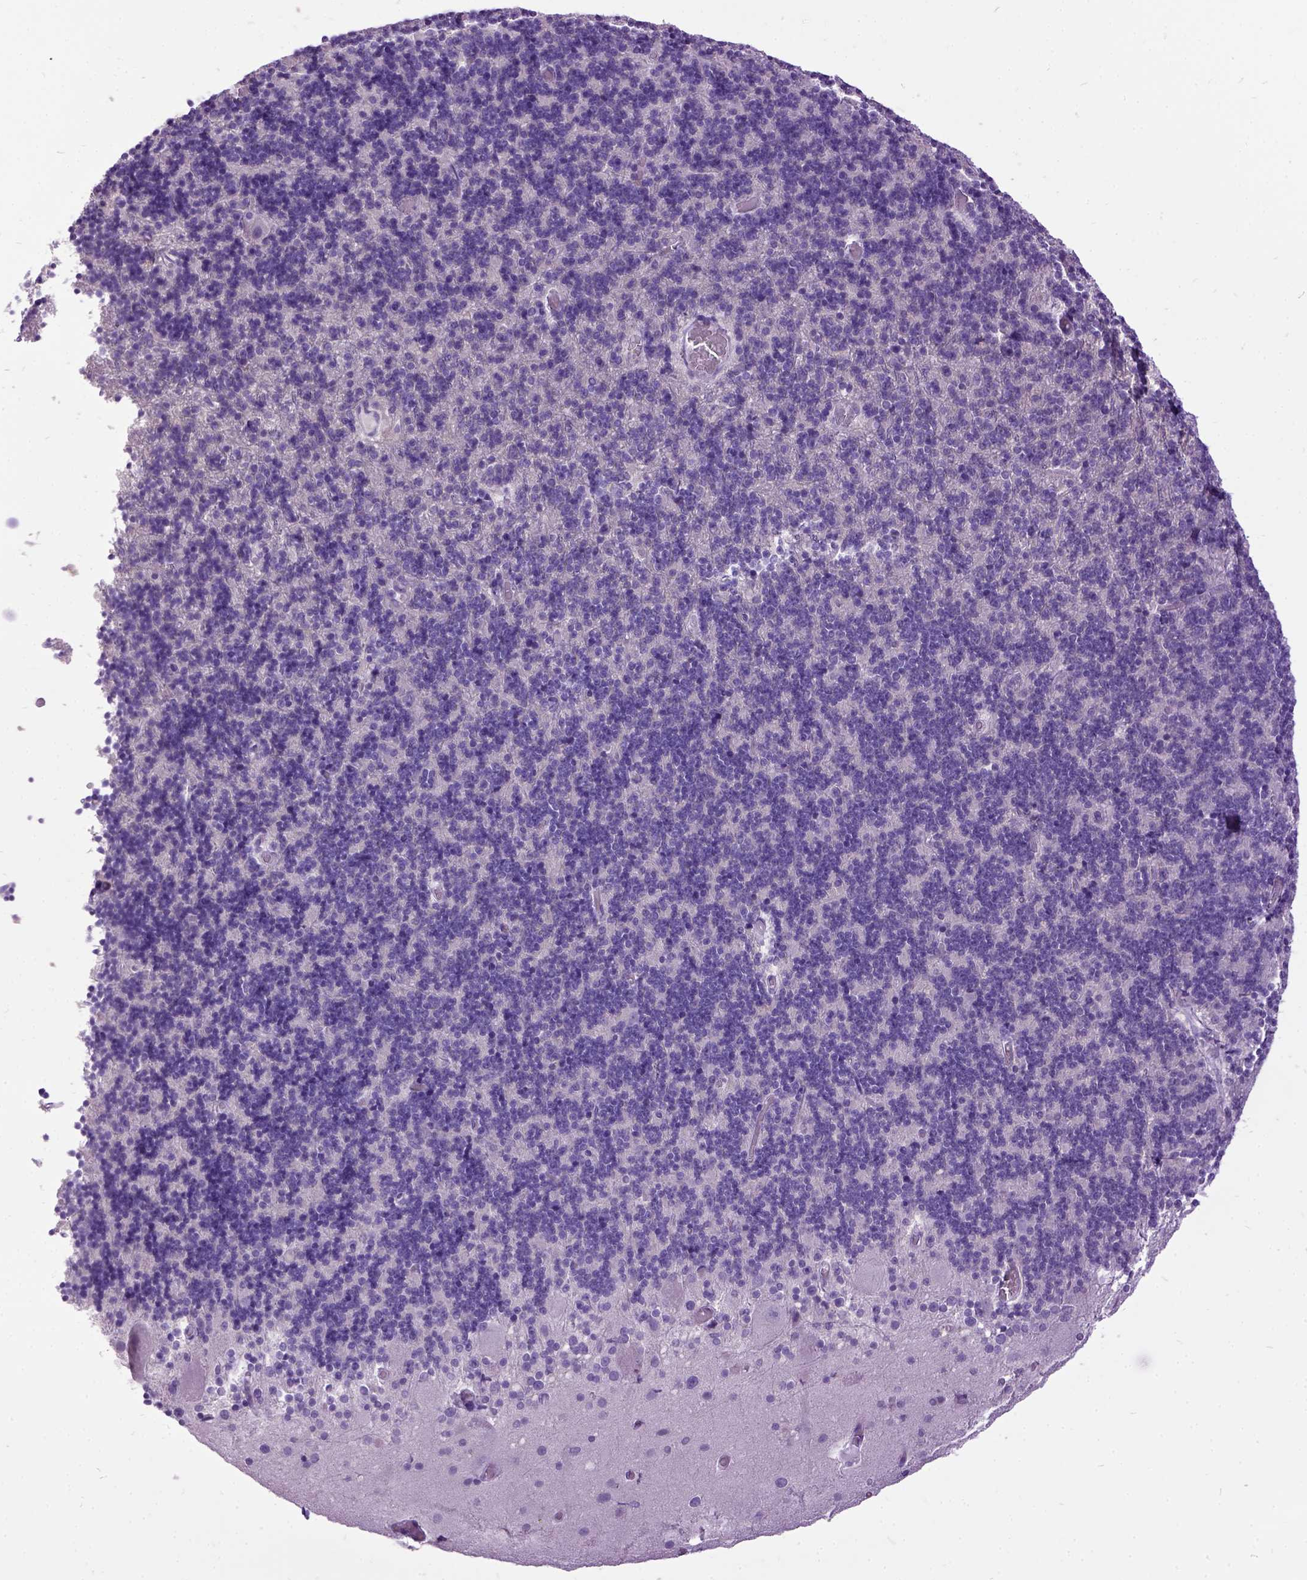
{"staining": {"intensity": "negative", "quantity": "none", "location": "none"}, "tissue": "cerebellum", "cell_type": "Cells in granular layer", "image_type": "normal", "snomed": [{"axis": "morphology", "description": "Normal tissue, NOS"}, {"axis": "topography", "description": "Cerebellum"}], "caption": "IHC histopathology image of unremarkable cerebellum stained for a protein (brown), which shows no positivity in cells in granular layer.", "gene": "MME", "patient": {"sex": "male", "age": 70}}